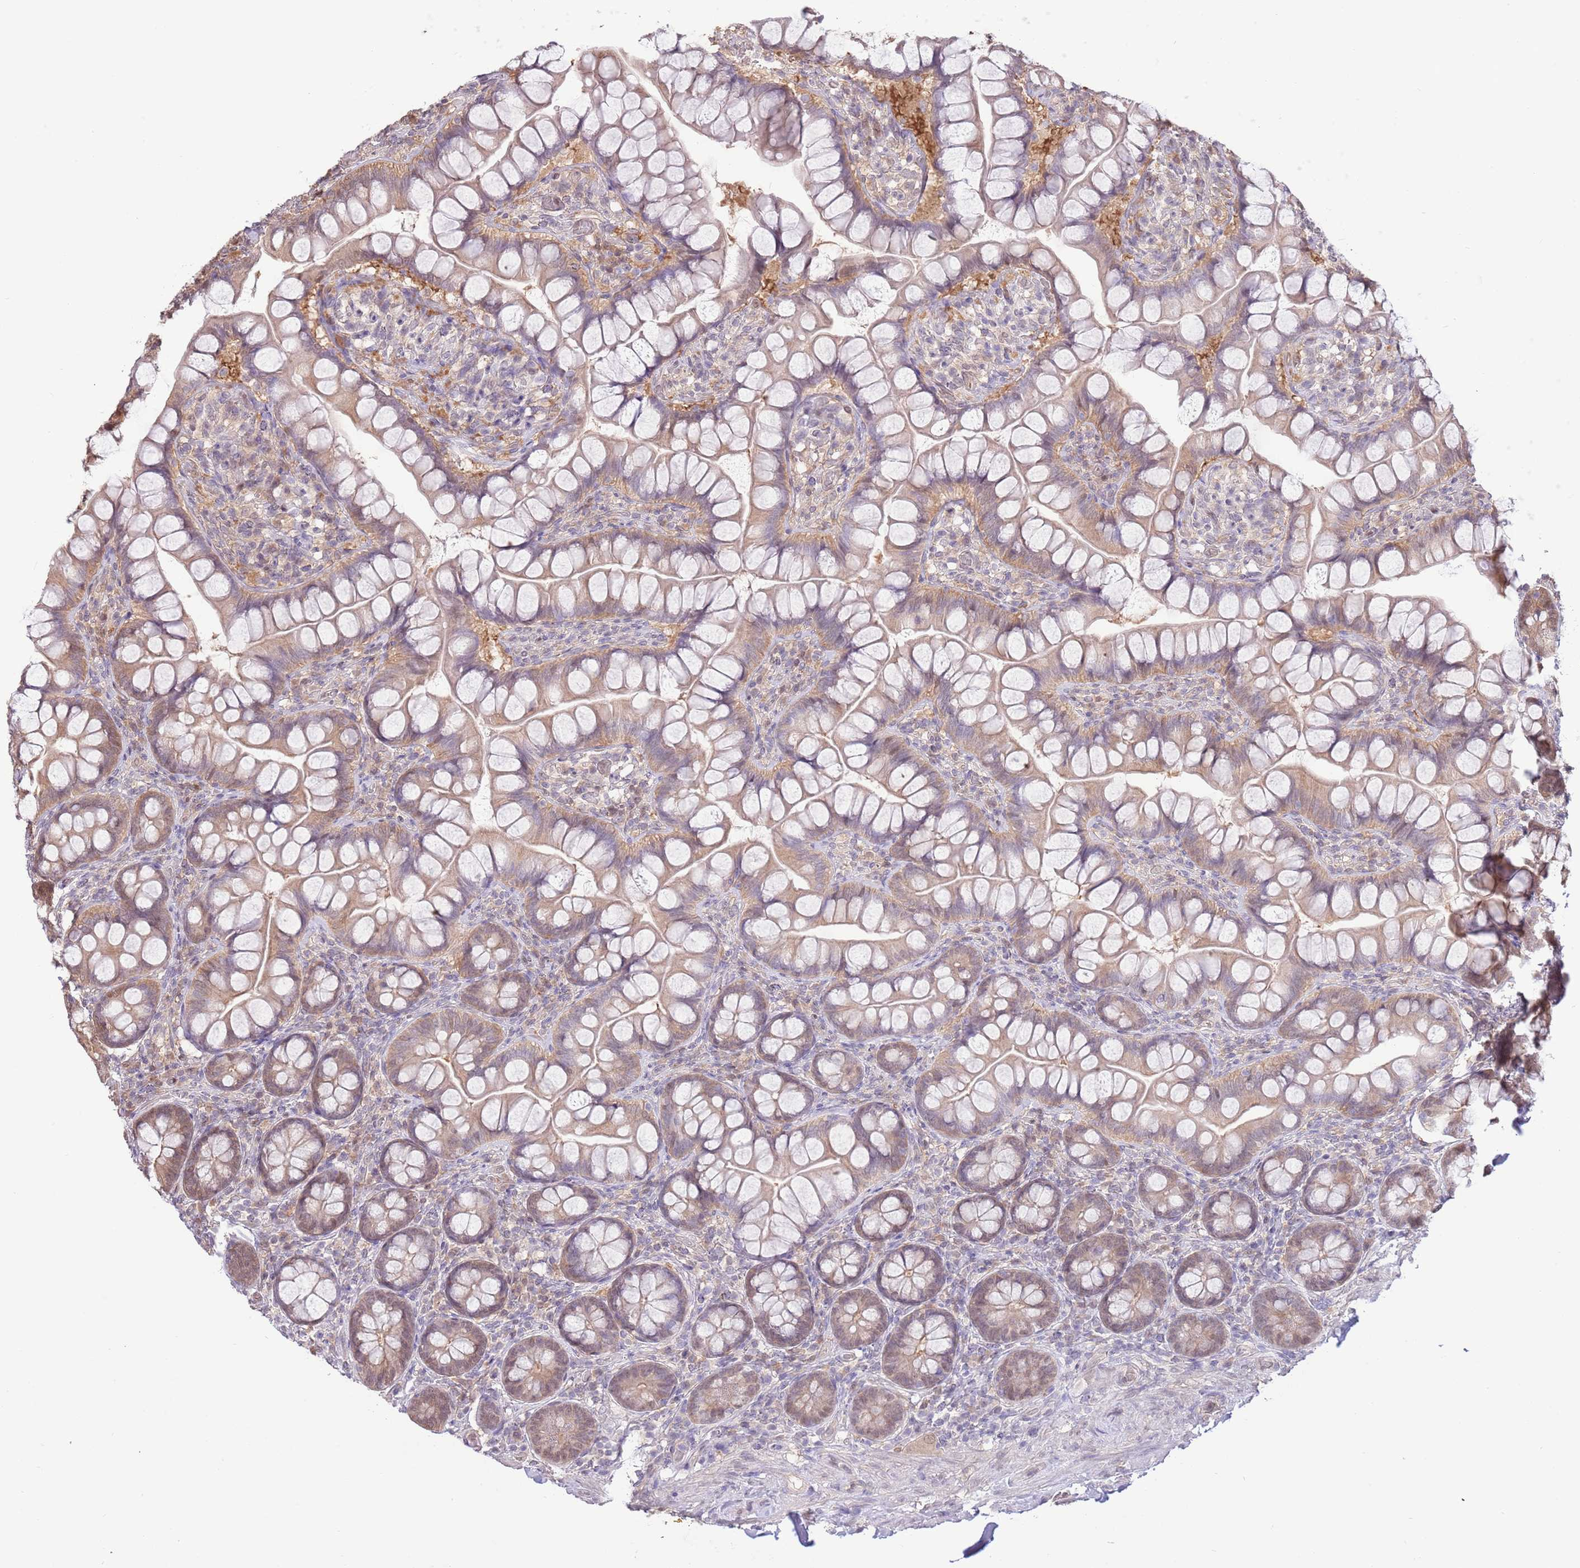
{"staining": {"intensity": "moderate", "quantity": "25%-75%", "location": "cytoplasmic/membranous,nuclear"}, "tissue": "small intestine", "cell_type": "Glandular cells", "image_type": "normal", "snomed": [{"axis": "morphology", "description": "Normal tissue, NOS"}, {"axis": "topography", "description": "Small intestine"}], "caption": "Immunohistochemical staining of normal human small intestine demonstrates 25%-75% levels of moderate cytoplasmic/membranous,nuclear protein positivity in about 25%-75% of glandular cells. (brown staining indicates protein expression, while blue staining denotes nuclei).", "gene": "NSFL1C", "patient": {"sex": "male", "age": 70}}